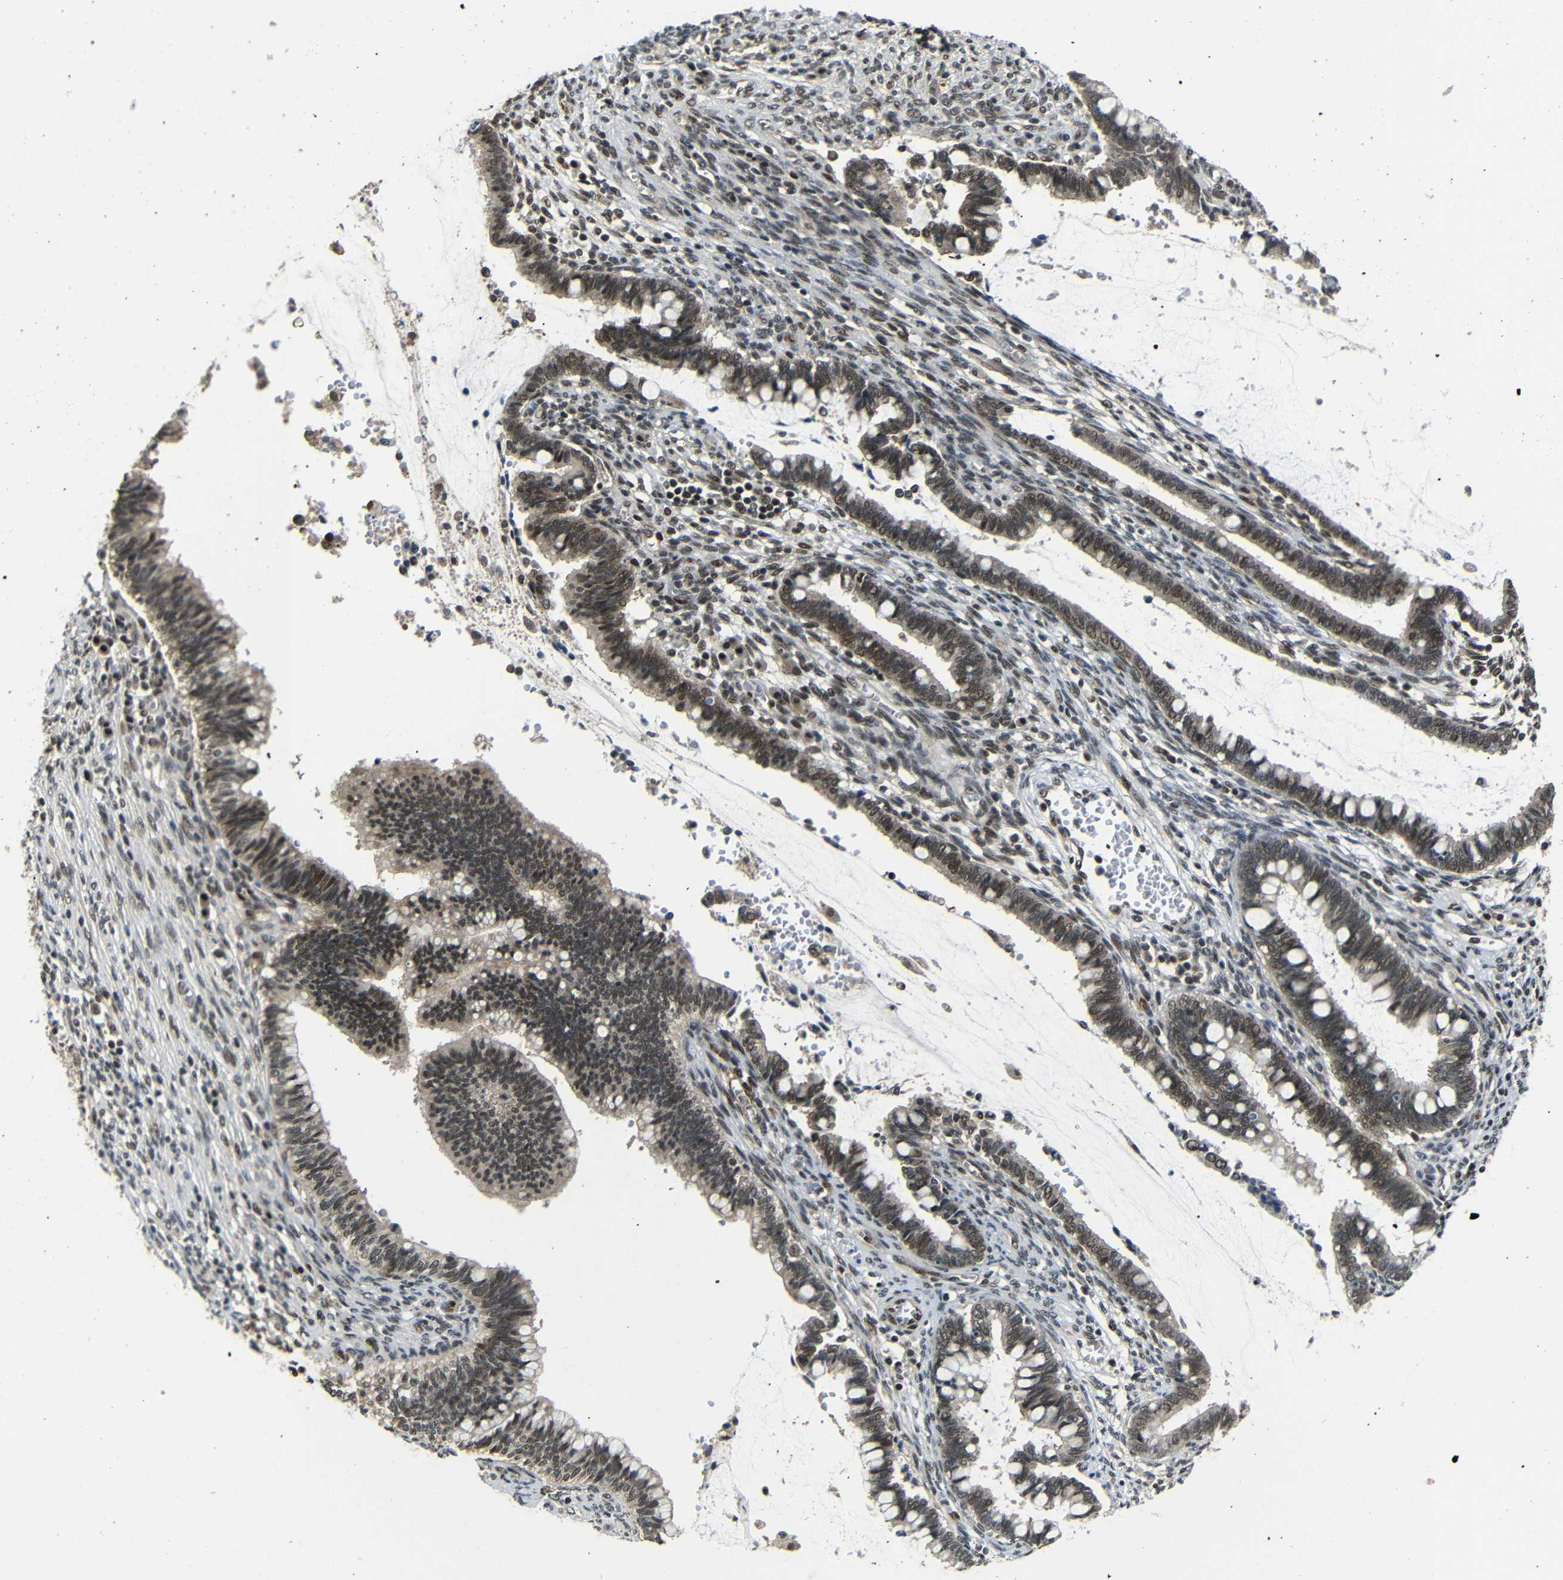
{"staining": {"intensity": "moderate", "quantity": ">75%", "location": "cytoplasmic/membranous,nuclear"}, "tissue": "cervical cancer", "cell_type": "Tumor cells", "image_type": "cancer", "snomed": [{"axis": "morphology", "description": "Adenocarcinoma, NOS"}, {"axis": "topography", "description": "Cervix"}], "caption": "Brown immunohistochemical staining in human adenocarcinoma (cervical) shows moderate cytoplasmic/membranous and nuclear positivity in about >75% of tumor cells.", "gene": "TBX2", "patient": {"sex": "female", "age": 44}}